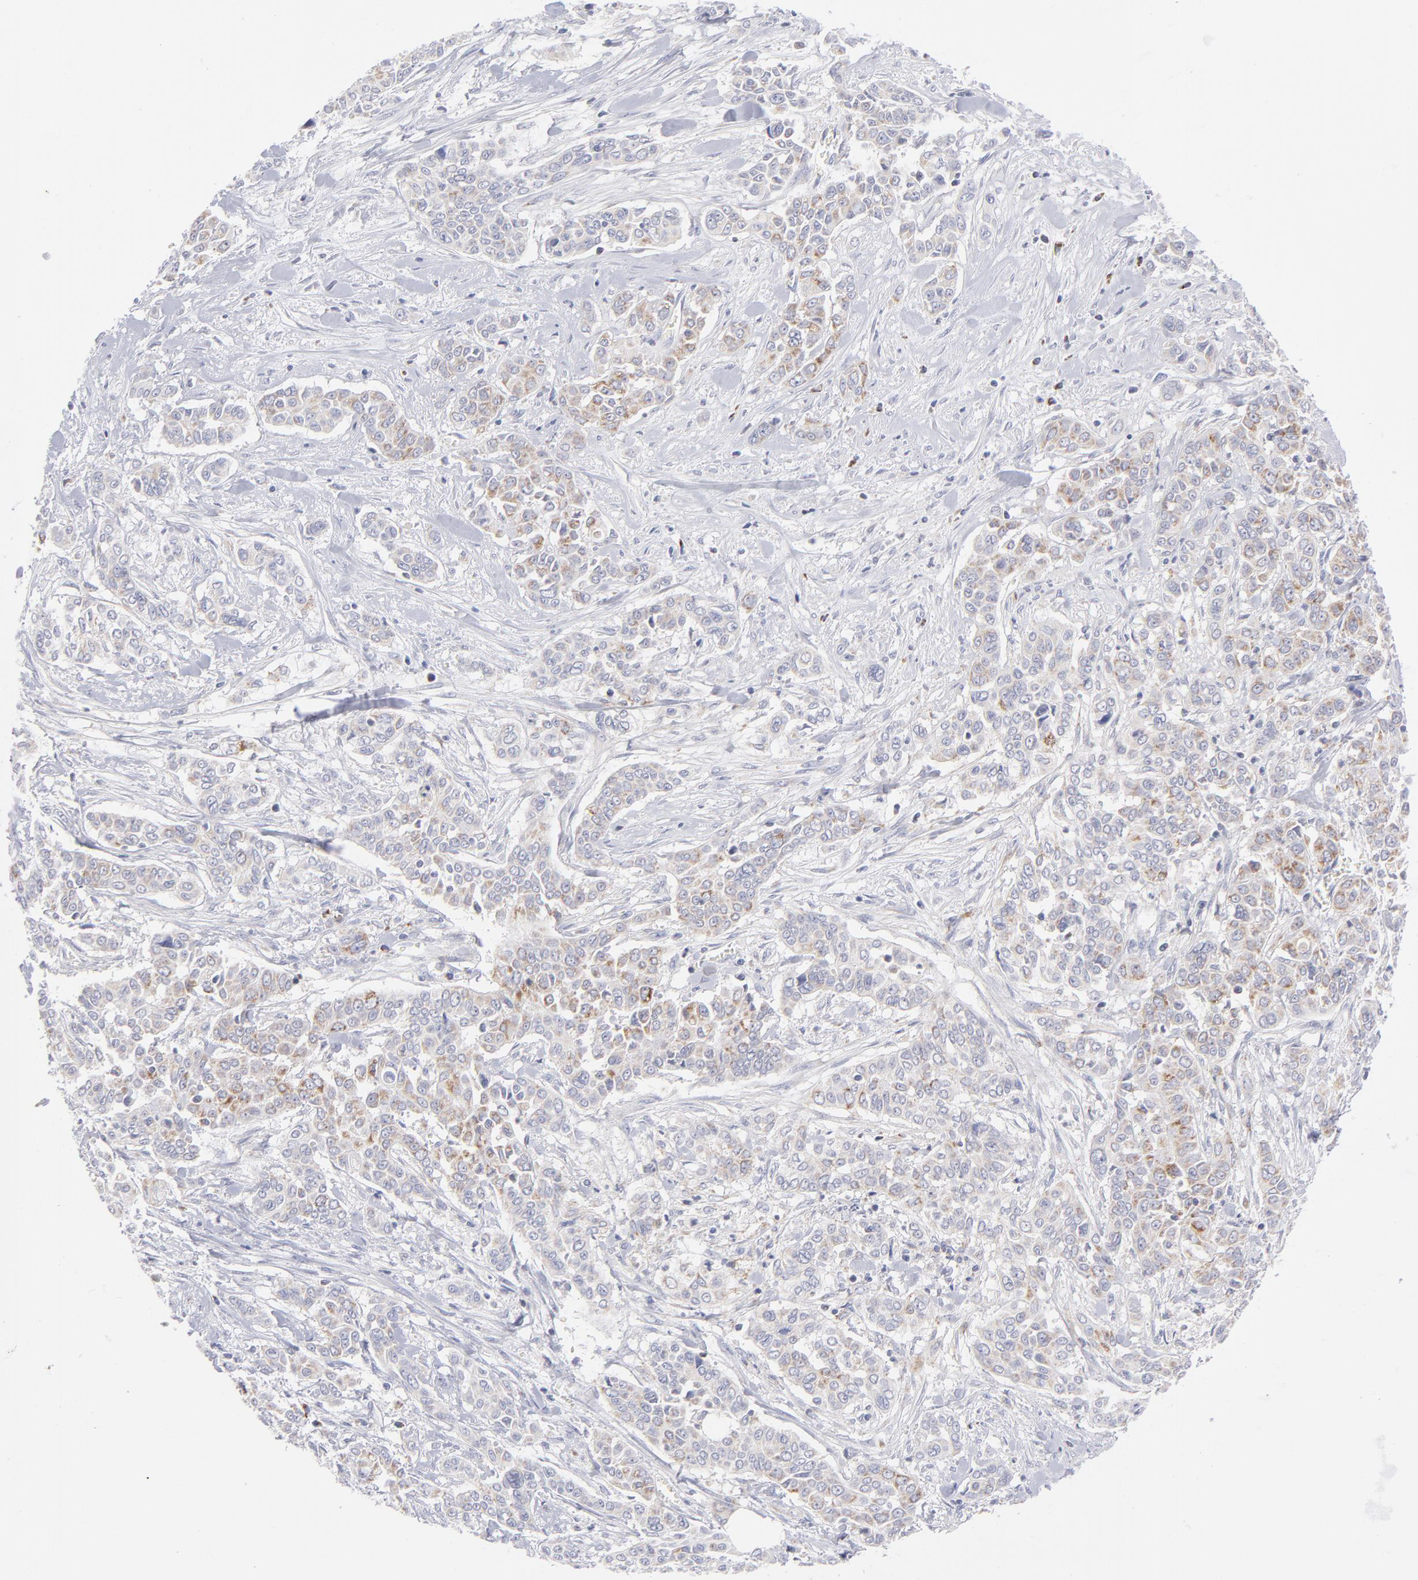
{"staining": {"intensity": "moderate", "quantity": "25%-75%", "location": "cytoplasmic/membranous"}, "tissue": "pancreatic cancer", "cell_type": "Tumor cells", "image_type": "cancer", "snomed": [{"axis": "morphology", "description": "Adenocarcinoma, NOS"}, {"axis": "topography", "description": "Pancreas"}], "caption": "Human adenocarcinoma (pancreatic) stained for a protein (brown) shows moderate cytoplasmic/membranous positive expression in about 25%-75% of tumor cells.", "gene": "MTHFD2", "patient": {"sex": "female", "age": 52}}